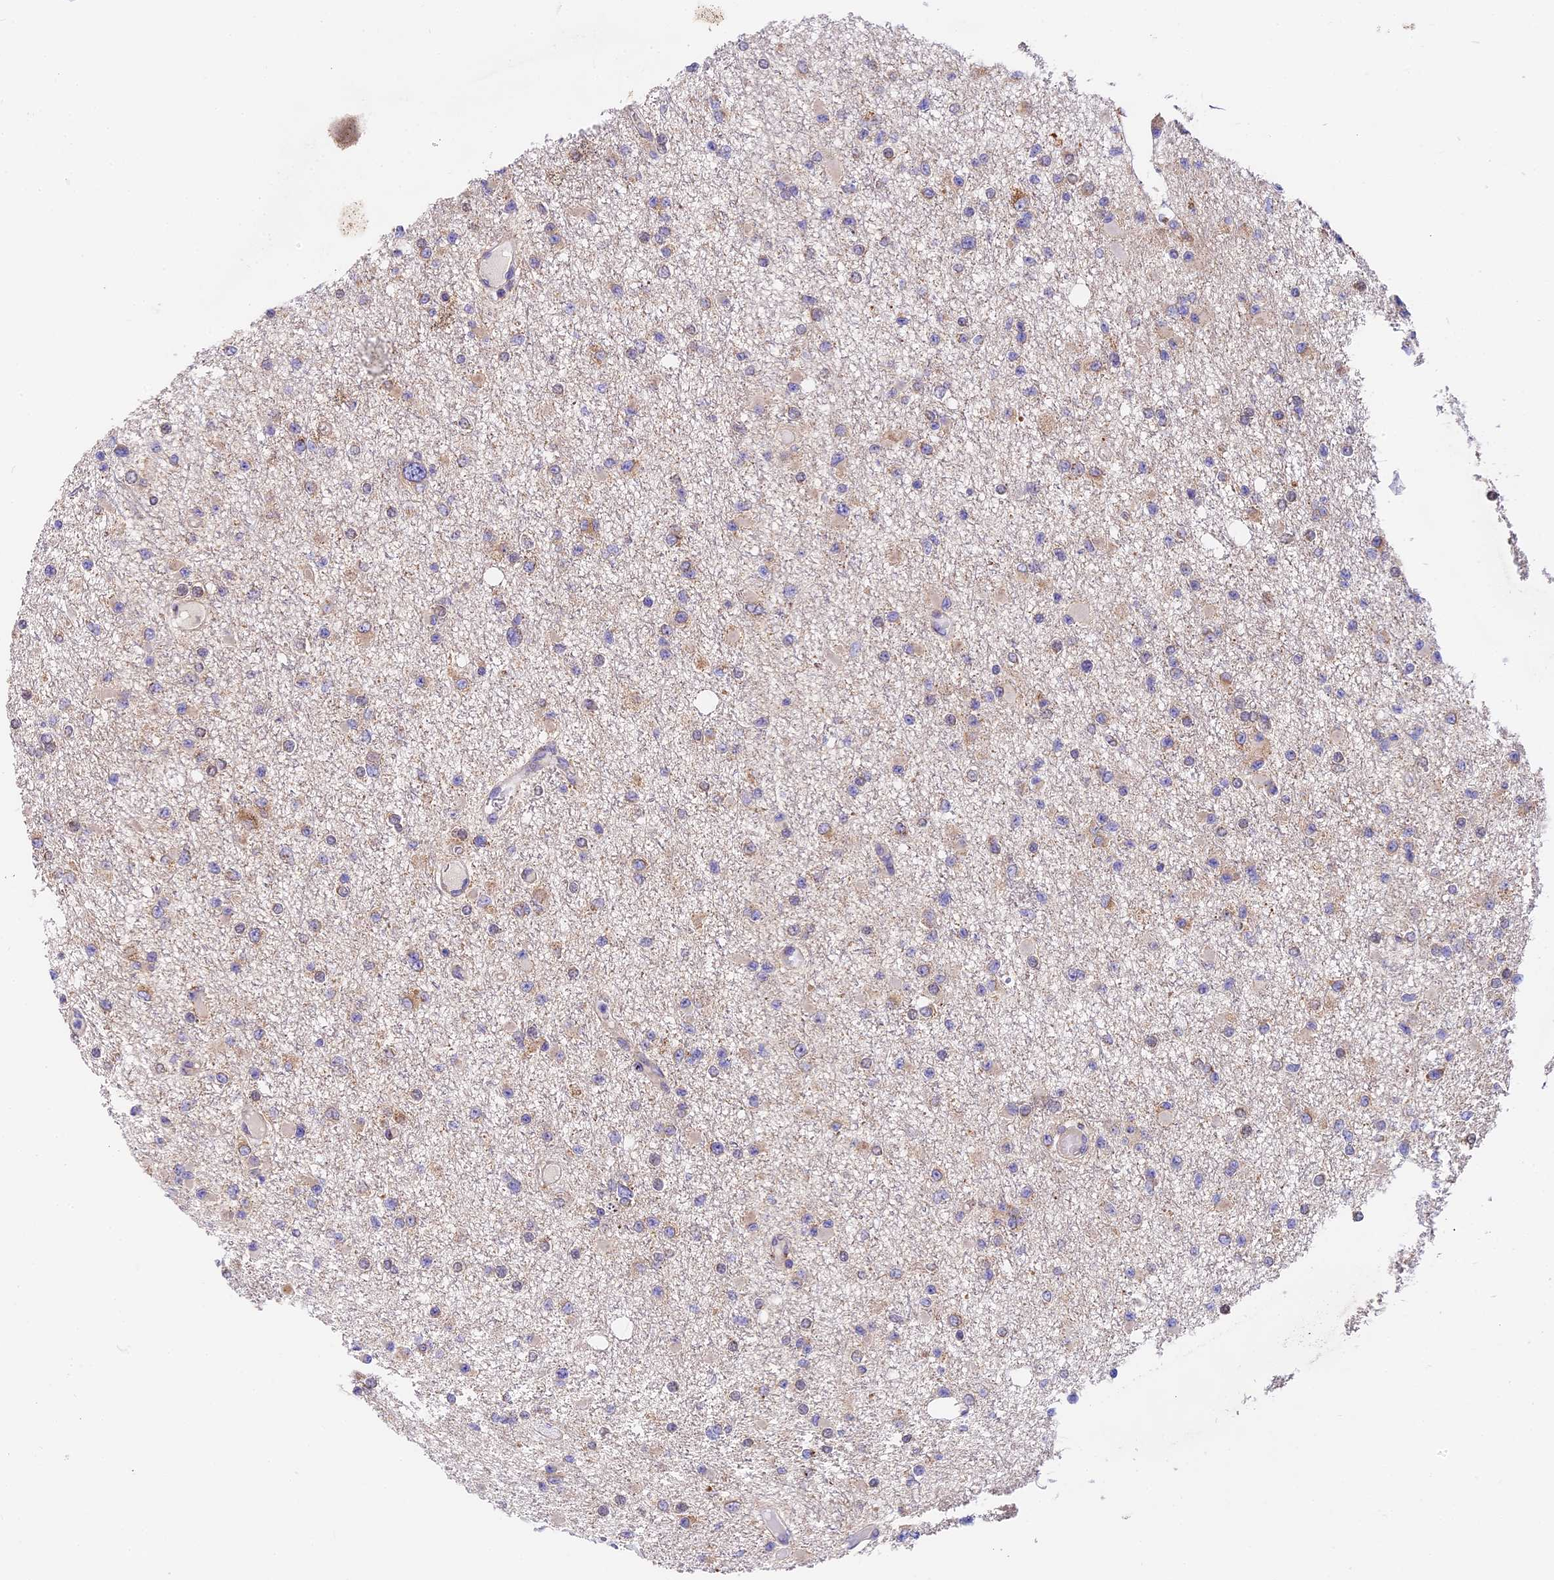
{"staining": {"intensity": "negative", "quantity": "none", "location": "none"}, "tissue": "glioma", "cell_type": "Tumor cells", "image_type": "cancer", "snomed": [{"axis": "morphology", "description": "Glioma, malignant, Low grade"}, {"axis": "topography", "description": "Brain"}], "caption": "Human low-grade glioma (malignant) stained for a protein using IHC shows no expression in tumor cells.", "gene": "MRAS", "patient": {"sex": "female", "age": 22}}